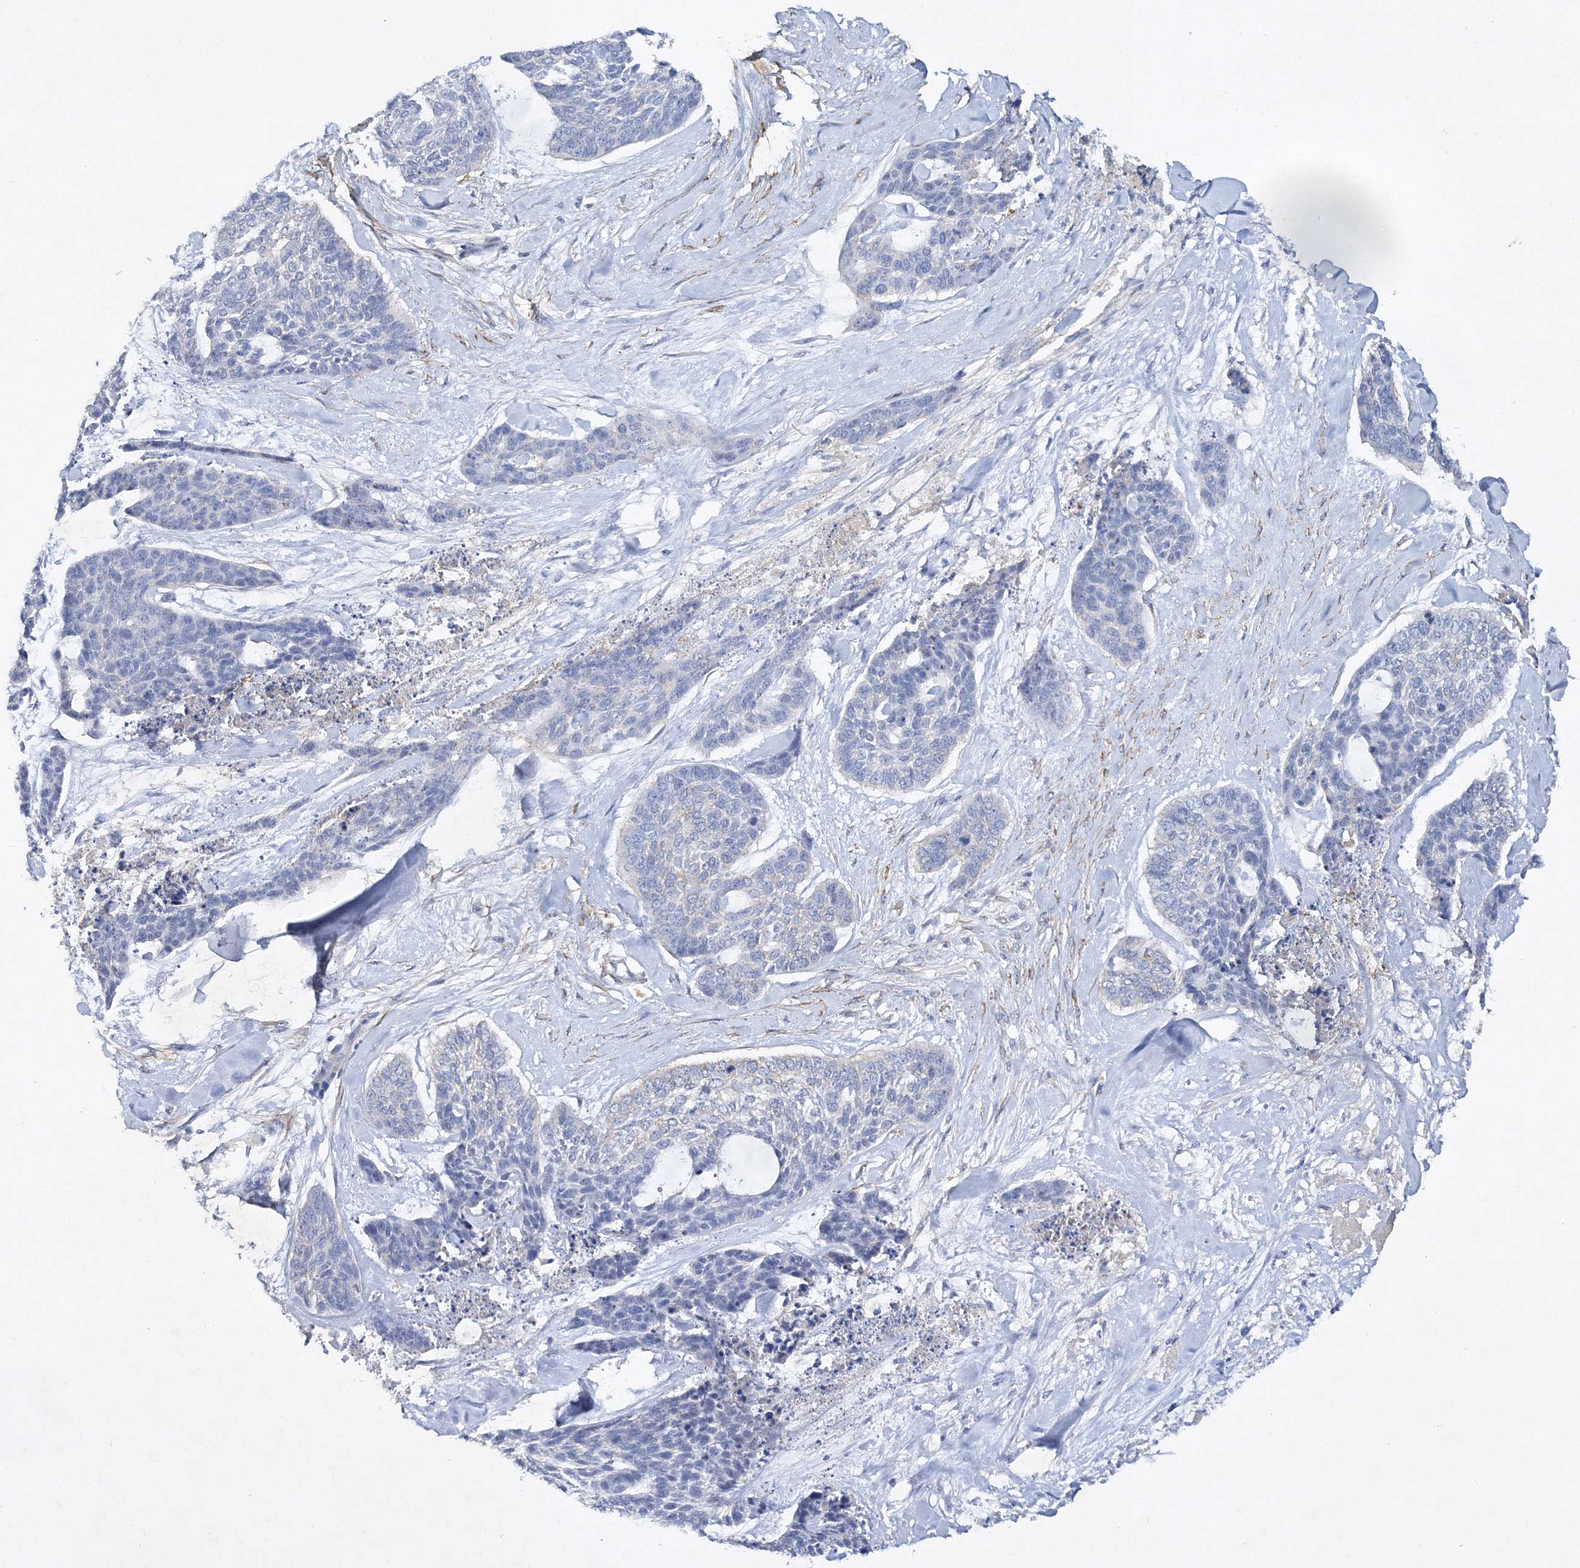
{"staining": {"intensity": "negative", "quantity": "none", "location": "none"}, "tissue": "skin cancer", "cell_type": "Tumor cells", "image_type": "cancer", "snomed": [{"axis": "morphology", "description": "Basal cell carcinoma"}, {"axis": "topography", "description": "Skin"}], "caption": "High power microscopy micrograph of an IHC histopathology image of basal cell carcinoma (skin), revealing no significant positivity in tumor cells.", "gene": "RTN2", "patient": {"sex": "female", "age": 64}}